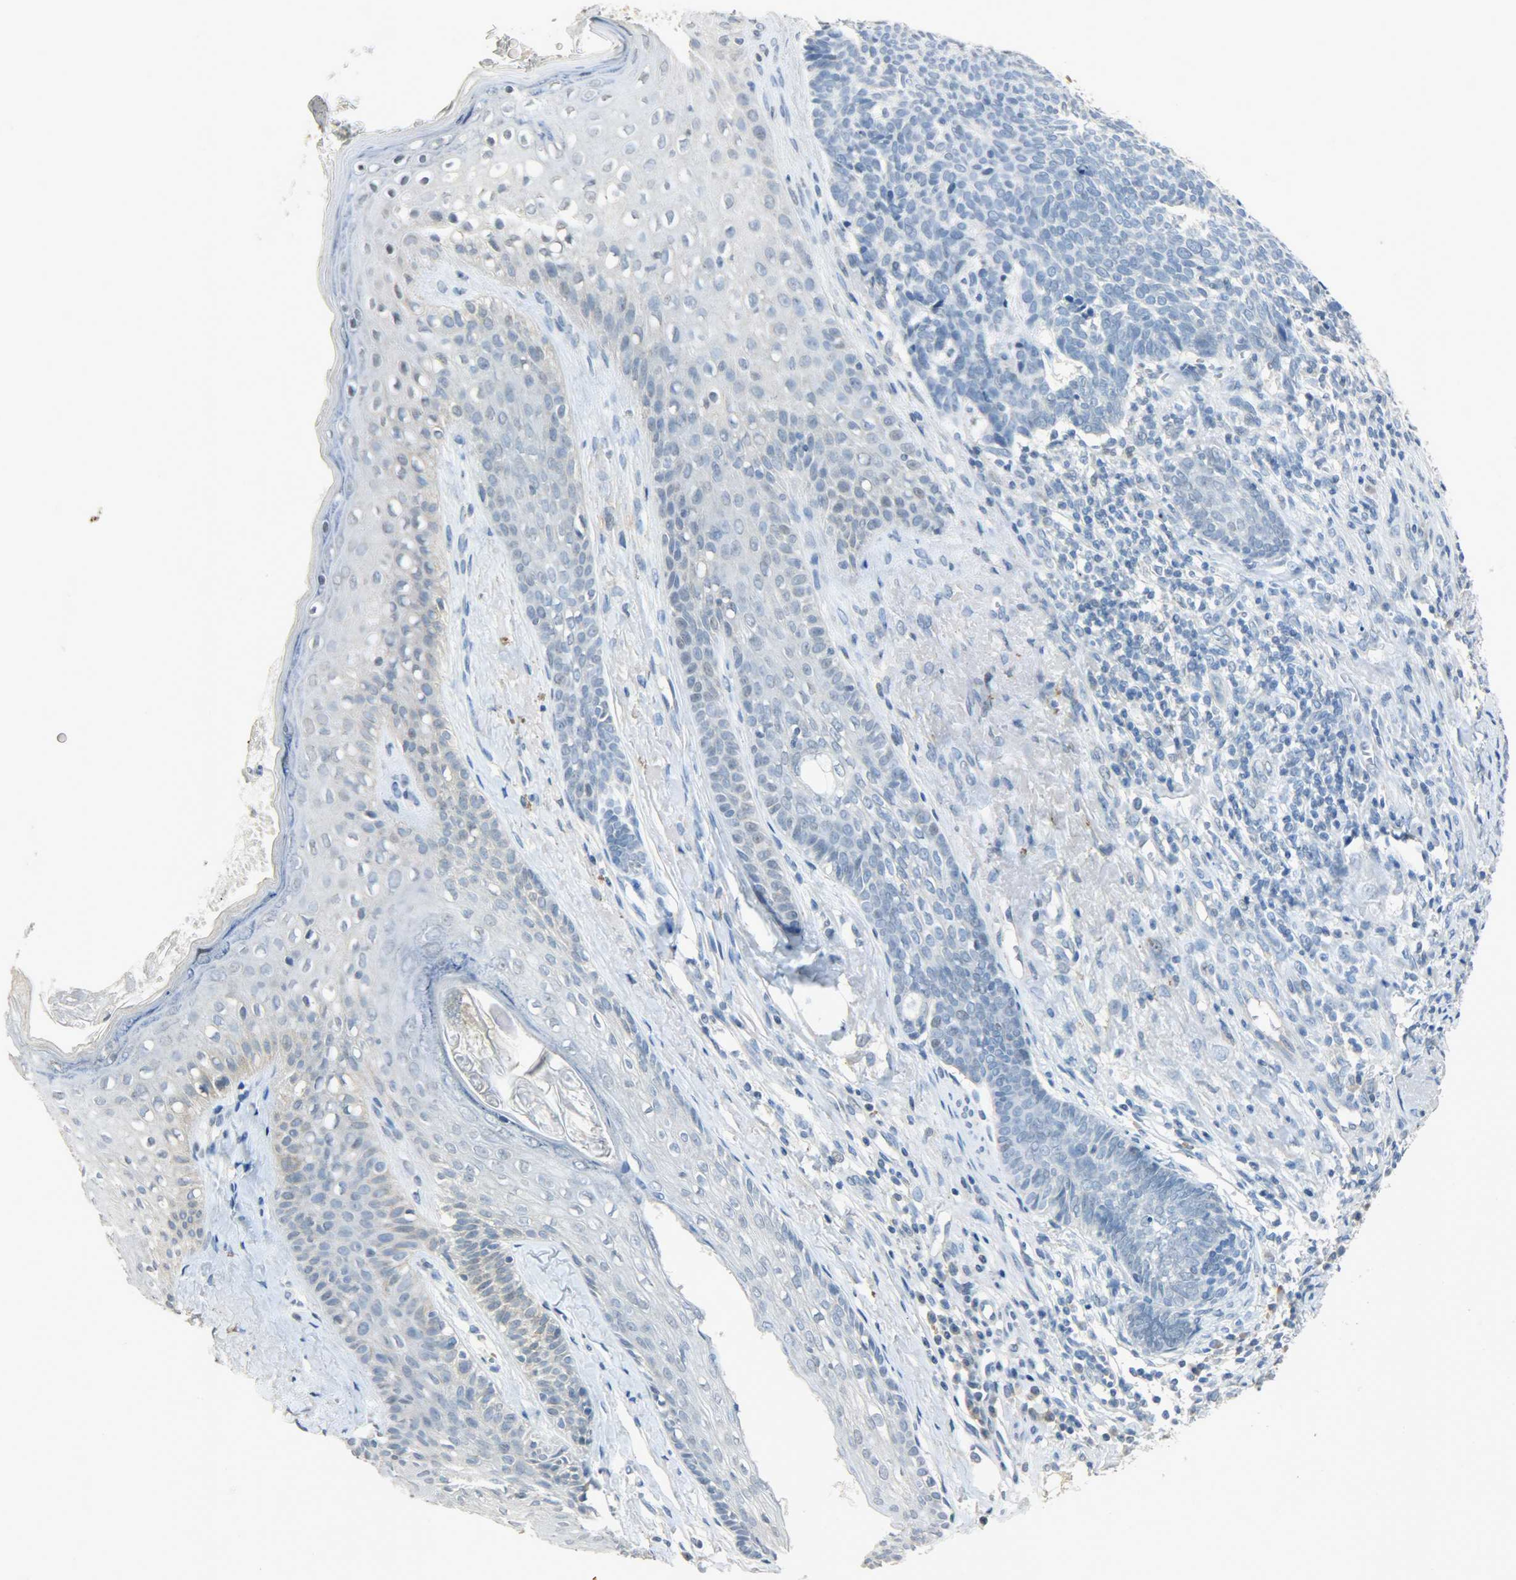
{"staining": {"intensity": "negative", "quantity": "none", "location": "none"}, "tissue": "skin cancer", "cell_type": "Tumor cells", "image_type": "cancer", "snomed": [{"axis": "morphology", "description": "Basal cell carcinoma"}, {"axis": "topography", "description": "Skin"}], "caption": "Skin cancer (basal cell carcinoma) was stained to show a protein in brown. There is no significant staining in tumor cells. The staining is performed using DAB brown chromogen with nuclei counter-stained in using hematoxylin.", "gene": "DNAJB6", "patient": {"sex": "male", "age": 84}}